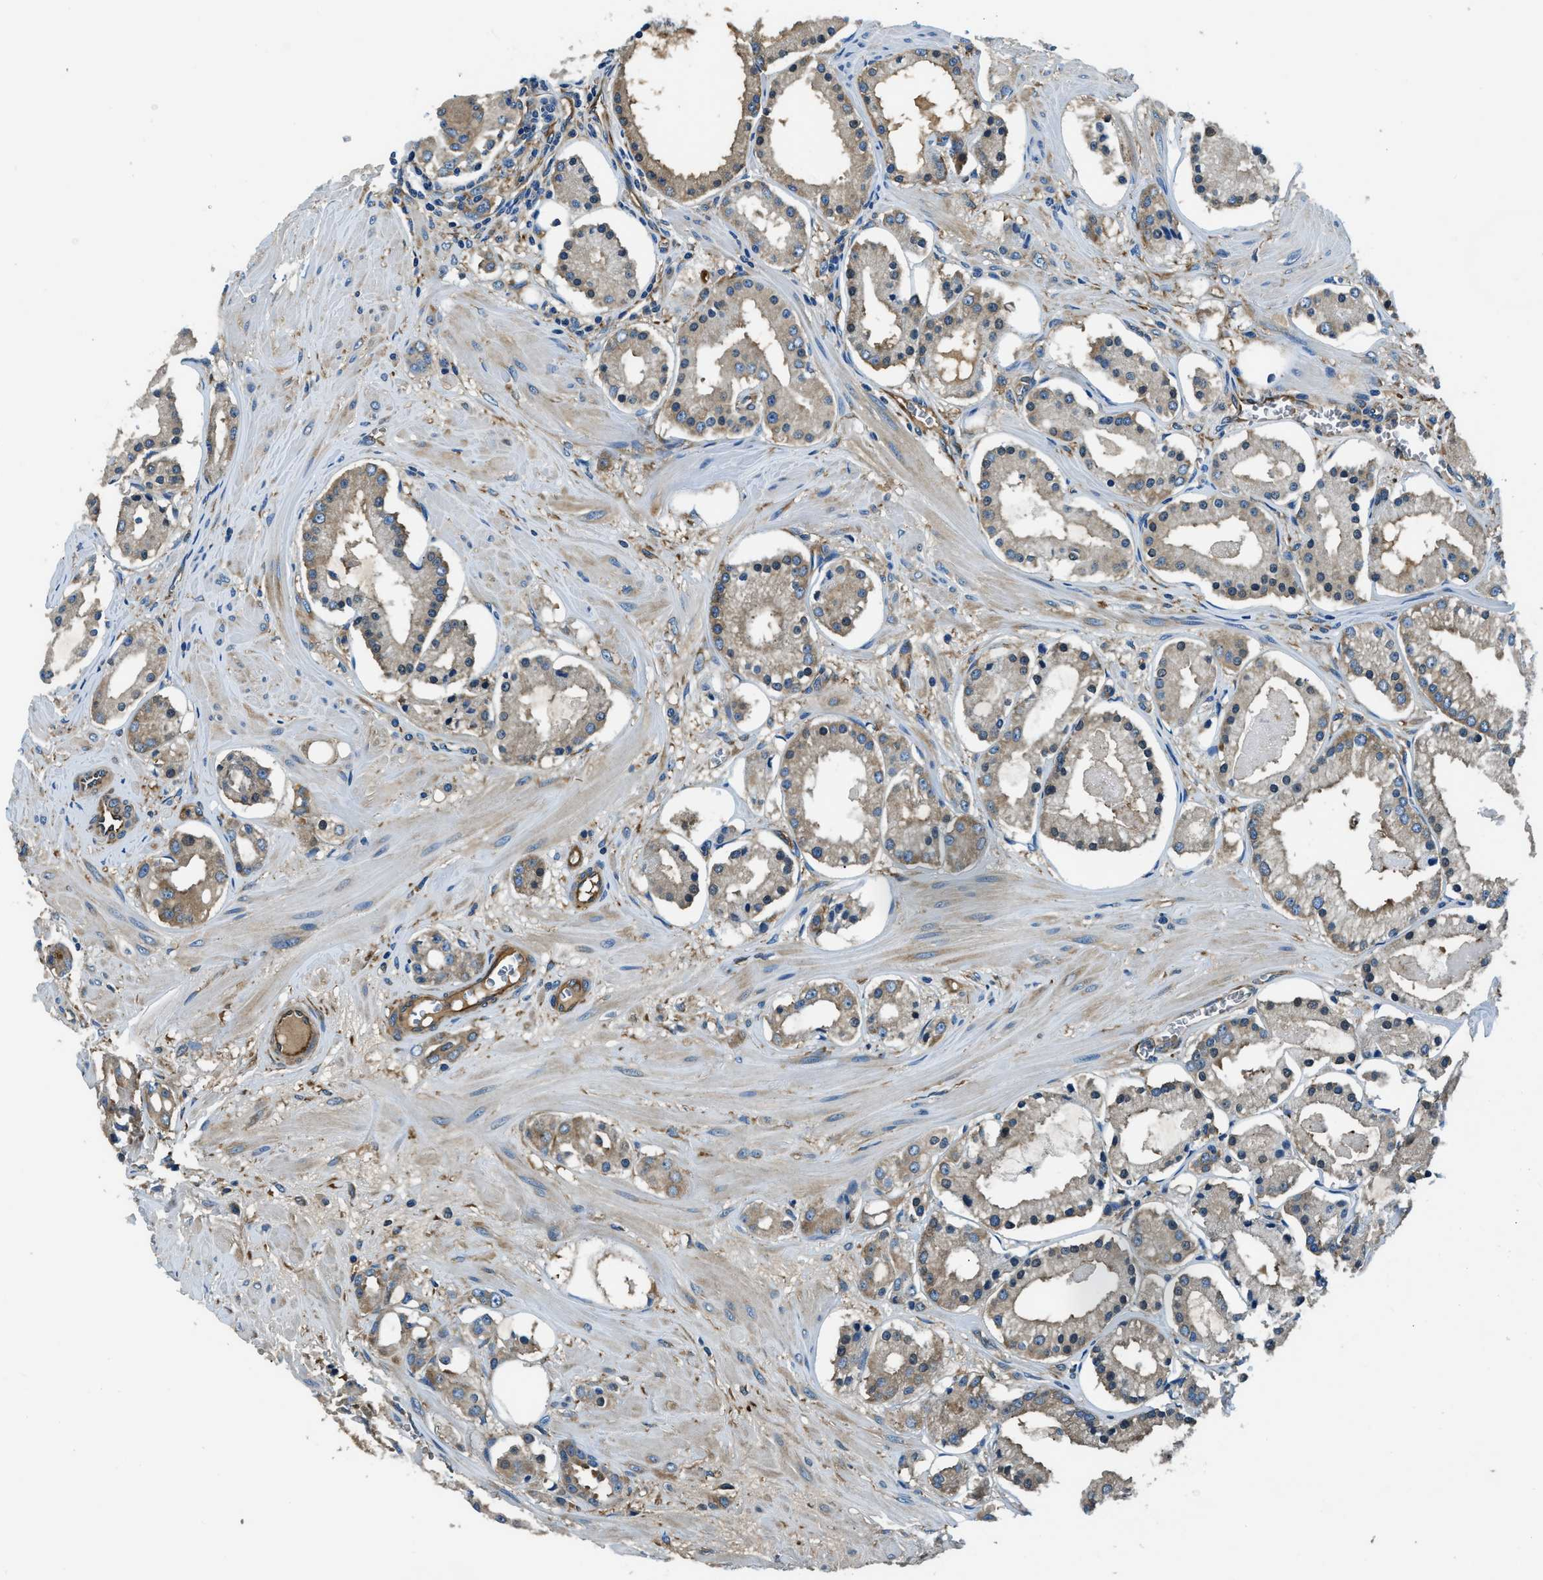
{"staining": {"intensity": "weak", "quantity": ">75%", "location": "cytoplasmic/membranous"}, "tissue": "prostate cancer", "cell_type": "Tumor cells", "image_type": "cancer", "snomed": [{"axis": "morphology", "description": "Adenocarcinoma, High grade"}, {"axis": "topography", "description": "Prostate"}], "caption": "Protein staining shows weak cytoplasmic/membranous expression in about >75% of tumor cells in adenocarcinoma (high-grade) (prostate).", "gene": "EEA1", "patient": {"sex": "male", "age": 66}}